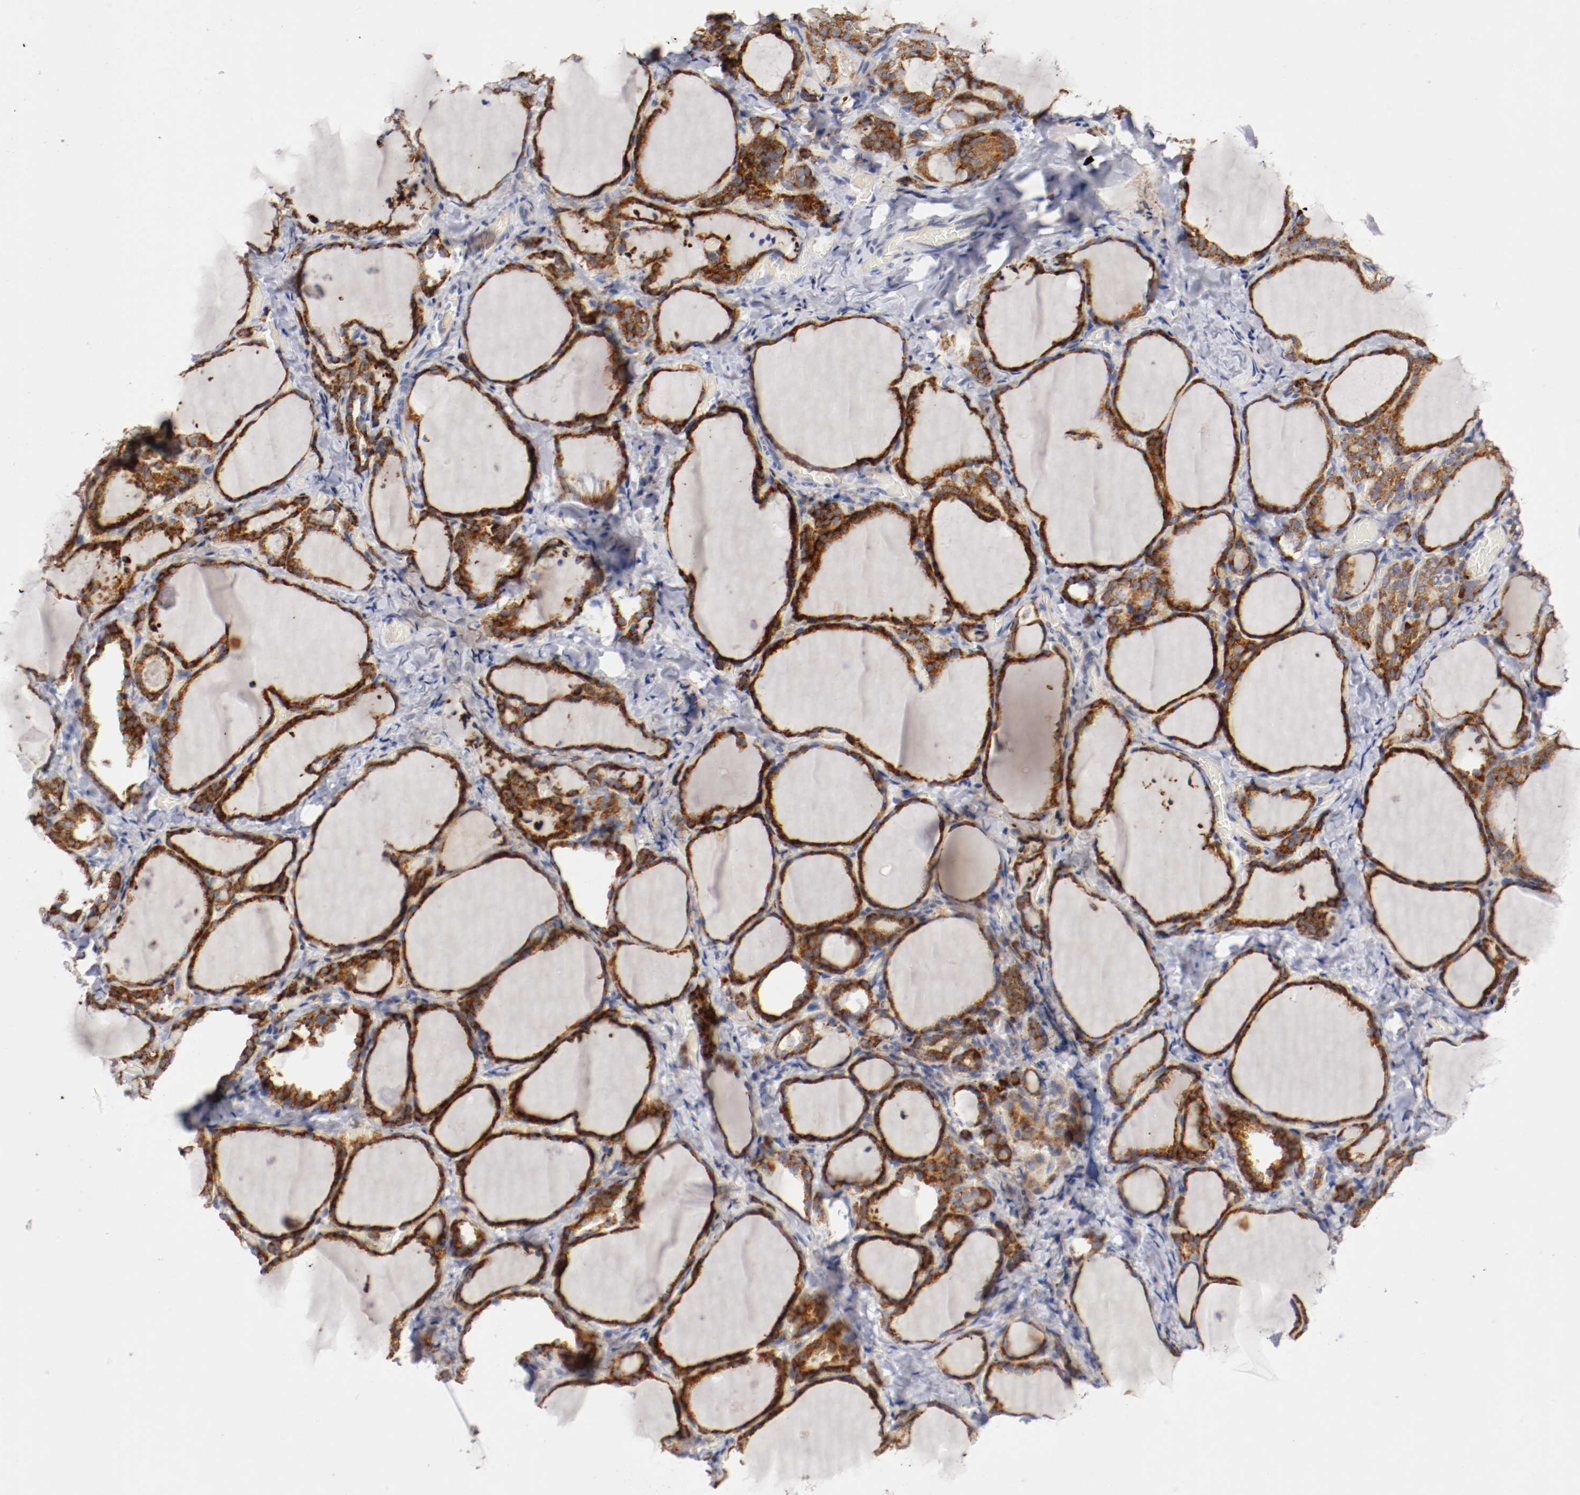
{"staining": {"intensity": "strong", "quantity": ">75%", "location": "cytoplasmic/membranous"}, "tissue": "thyroid gland", "cell_type": "Glandular cells", "image_type": "normal", "snomed": [{"axis": "morphology", "description": "Normal tissue, NOS"}, {"axis": "morphology", "description": "Papillary adenocarcinoma, NOS"}, {"axis": "topography", "description": "Thyroid gland"}], "caption": "Thyroid gland was stained to show a protein in brown. There is high levels of strong cytoplasmic/membranous positivity in about >75% of glandular cells. (Stains: DAB (3,3'-diaminobenzidine) in brown, nuclei in blue, Microscopy: brightfield microscopy at high magnification).", "gene": "TRAF2", "patient": {"sex": "female", "age": 30}}